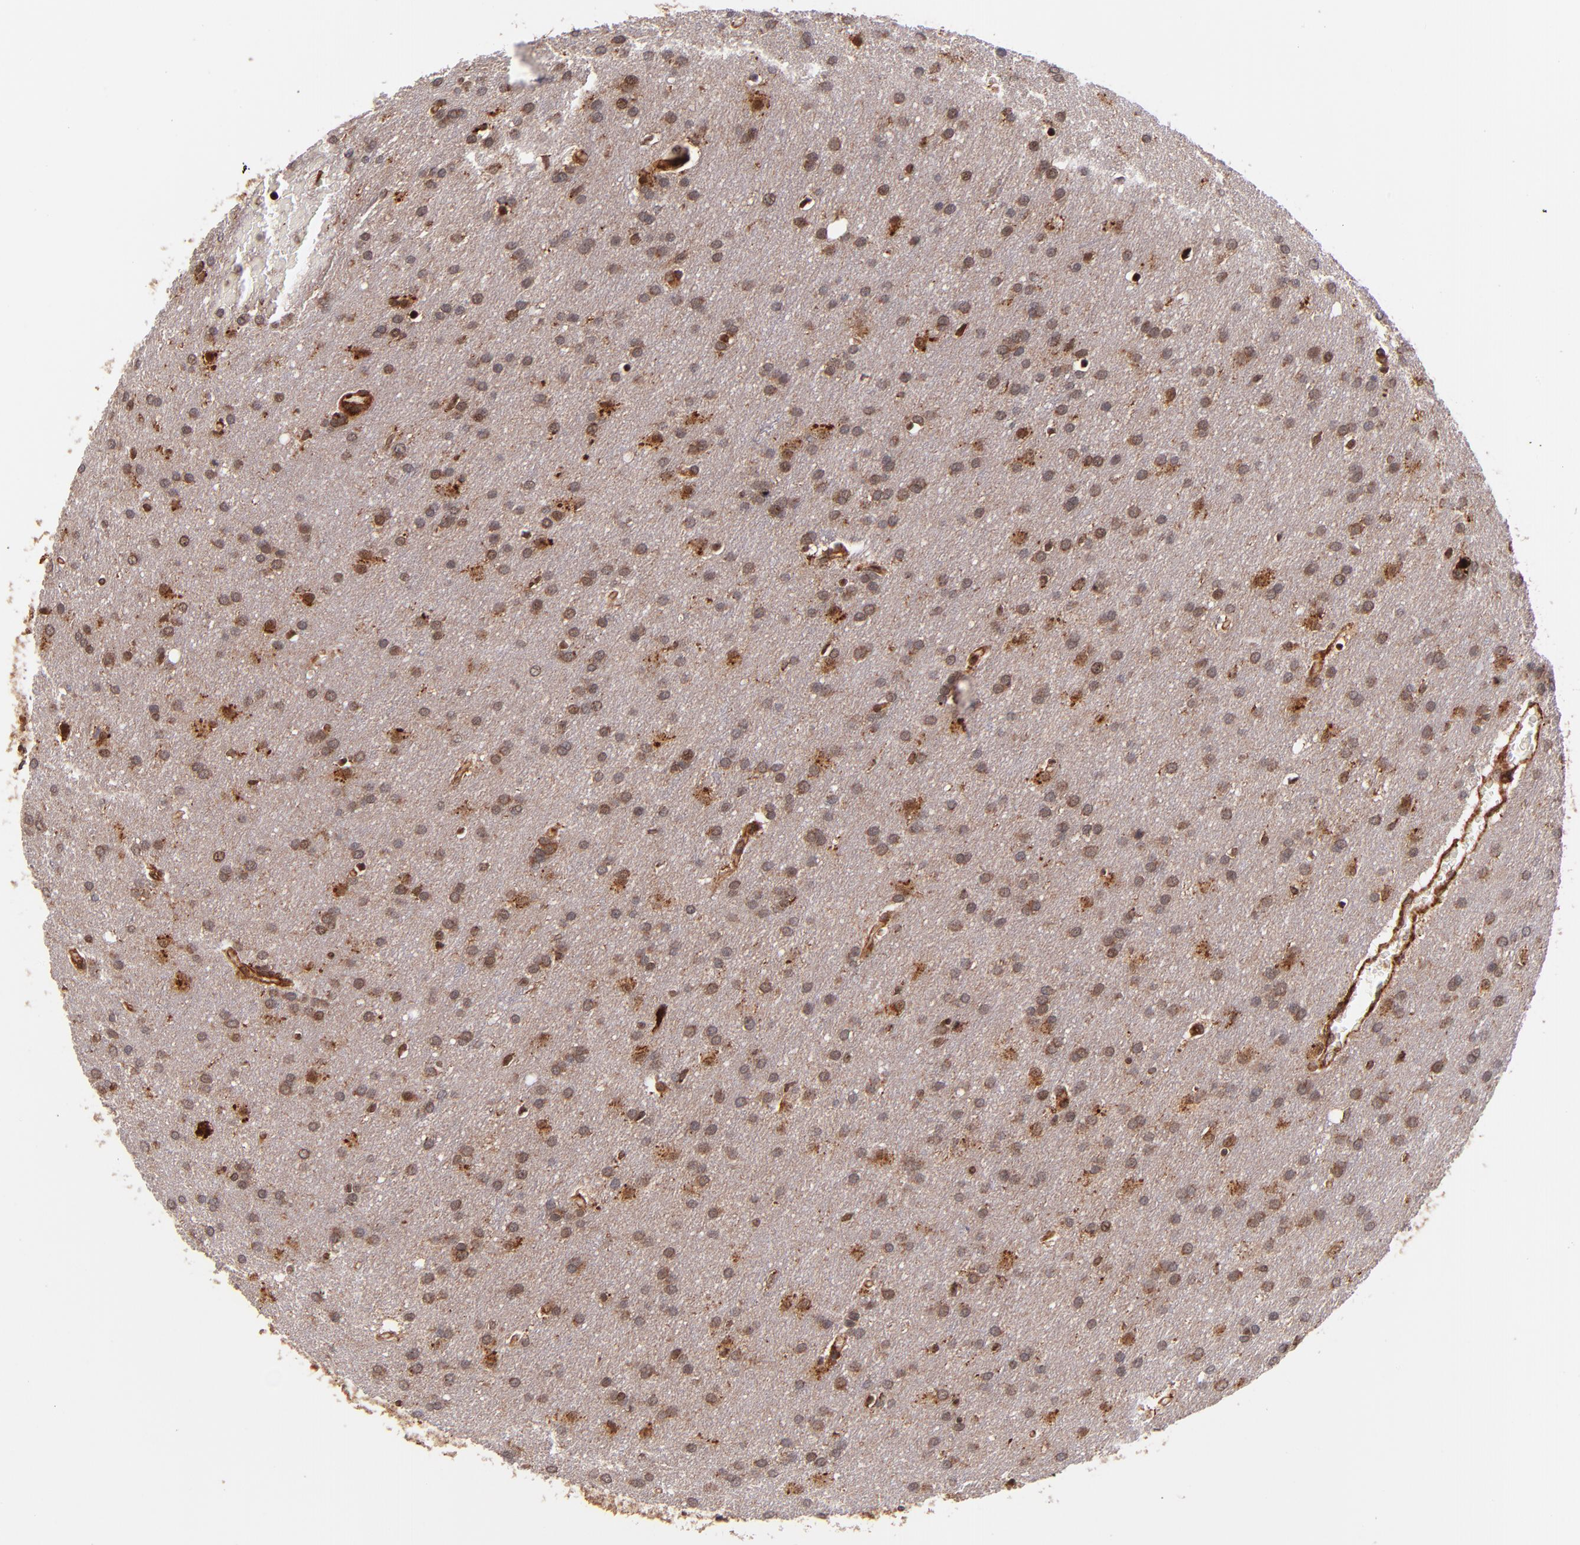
{"staining": {"intensity": "moderate", "quantity": "25%-75%", "location": "cytoplasmic/membranous,nuclear"}, "tissue": "glioma", "cell_type": "Tumor cells", "image_type": "cancer", "snomed": [{"axis": "morphology", "description": "Glioma, malignant, Low grade"}, {"axis": "topography", "description": "Brain"}], "caption": "Immunohistochemical staining of human glioma demonstrates medium levels of moderate cytoplasmic/membranous and nuclear protein staining in about 25%-75% of tumor cells.", "gene": "STX8", "patient": {"sex": "female", "age": 32}}